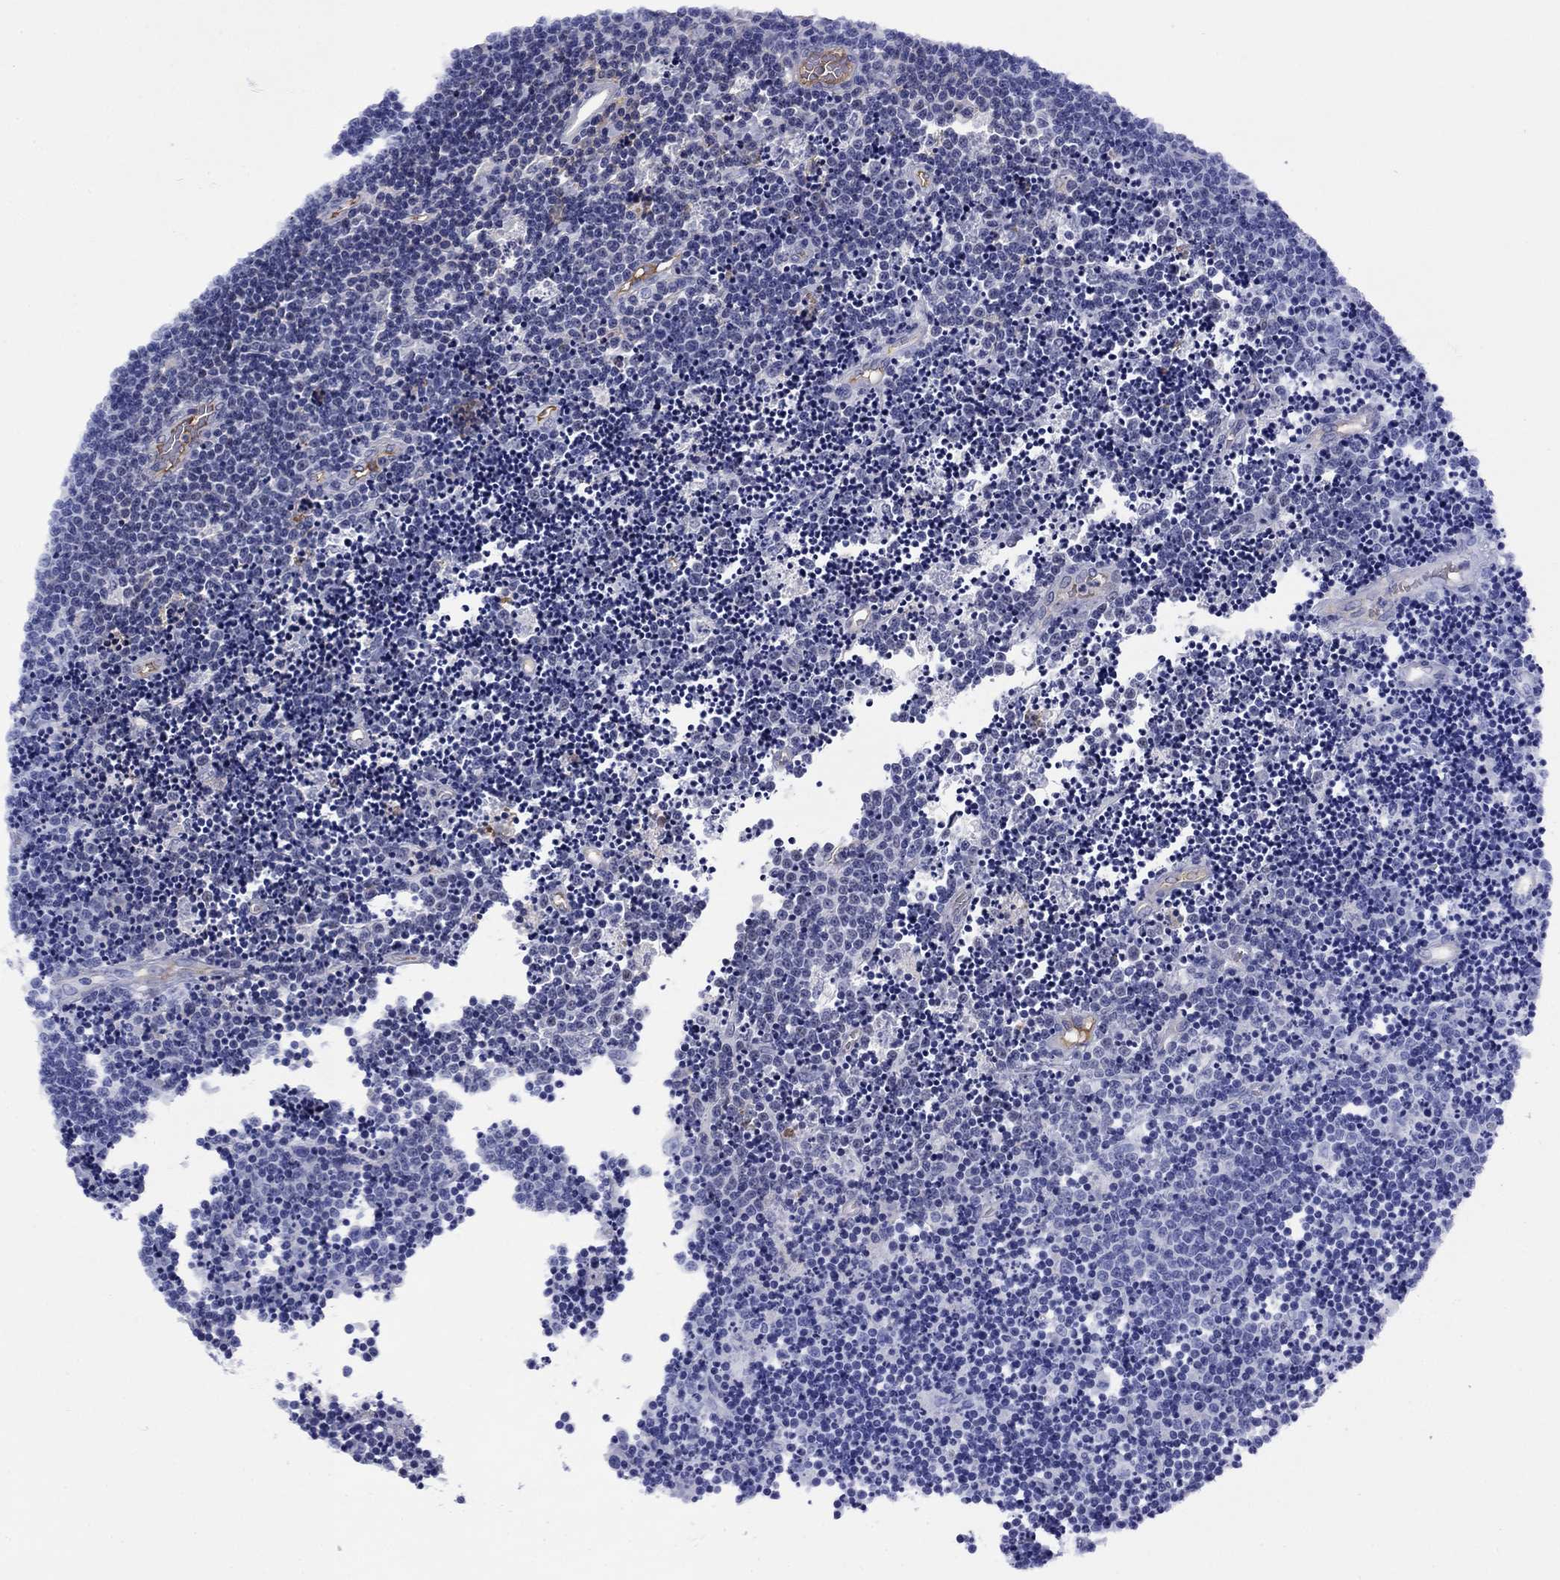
{"staining": {"intensity": "negative", "quantity": "none", "location": "none"}, "tissue": "lymphoma", "cell_type": "Tumor cells", "image_type": "cancer", "snomed": [{"axis": "morphology", "description": "Malignant lymphoma, non-Hodgkin's type, Low grade"}, {"axis": "topography", "description": "Brain"}], "caption": "This is a photomicrograph of IHC staining of lymphoma, which shows no positivity in tumor cells.", "gene": "APOA2", "patient": {"sex": "female", "age": 66}}